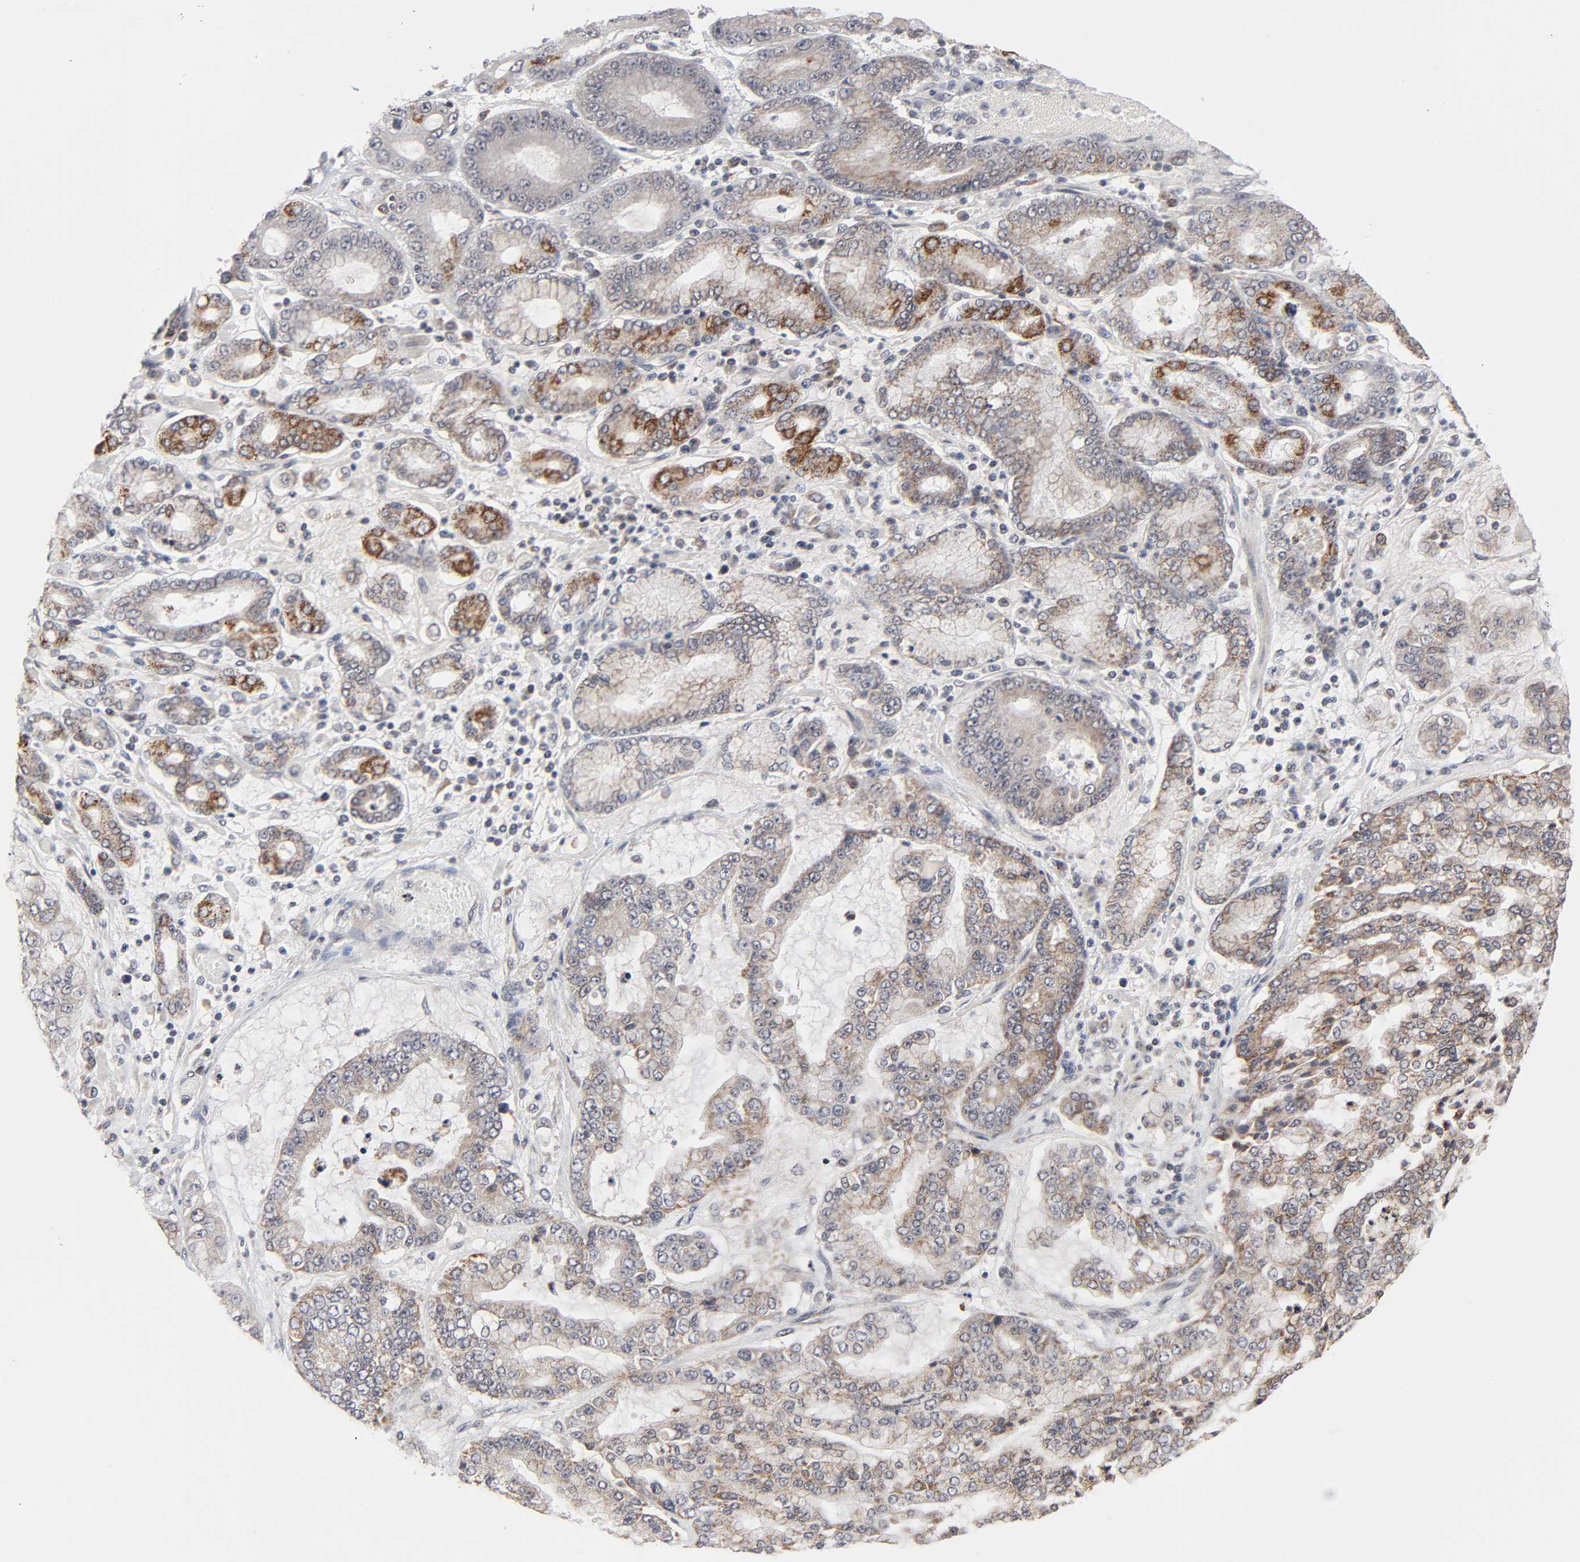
{"staining": {"intensity": "strong", "quantity": ">75%", "location": "cytoplasmic/membranous"}, "tissue": "stomach cancer", "cell_type": "Tumor cells", "image_type": "cancer", "snomed": [{"axis": "morphology", "description": "Normal tissue, NOS"}, {"axis": "morphology", "description": "Adenocarcinoma, NOS"}, {"axis": "topography", "description": "Stomach, upper"}, {"axis": "topography", "description": "Stomach"}], "caption": "Immunohistochemistry (IHC) staining of adenocarcinoma (stomach), which reveals high levels of strong cytoplasmic/membranous expression in approximately >75% of tumor cells indicating strong cytoplasmic/membranous protein staining. The staining was performed using DAB (3,3'-diaminobenzidine) (brown) for protein detection and nuclei were counterstained in hematoxylin (blue).", "gene": "AUH", "patient": {"sex": "male", "age": 76}}